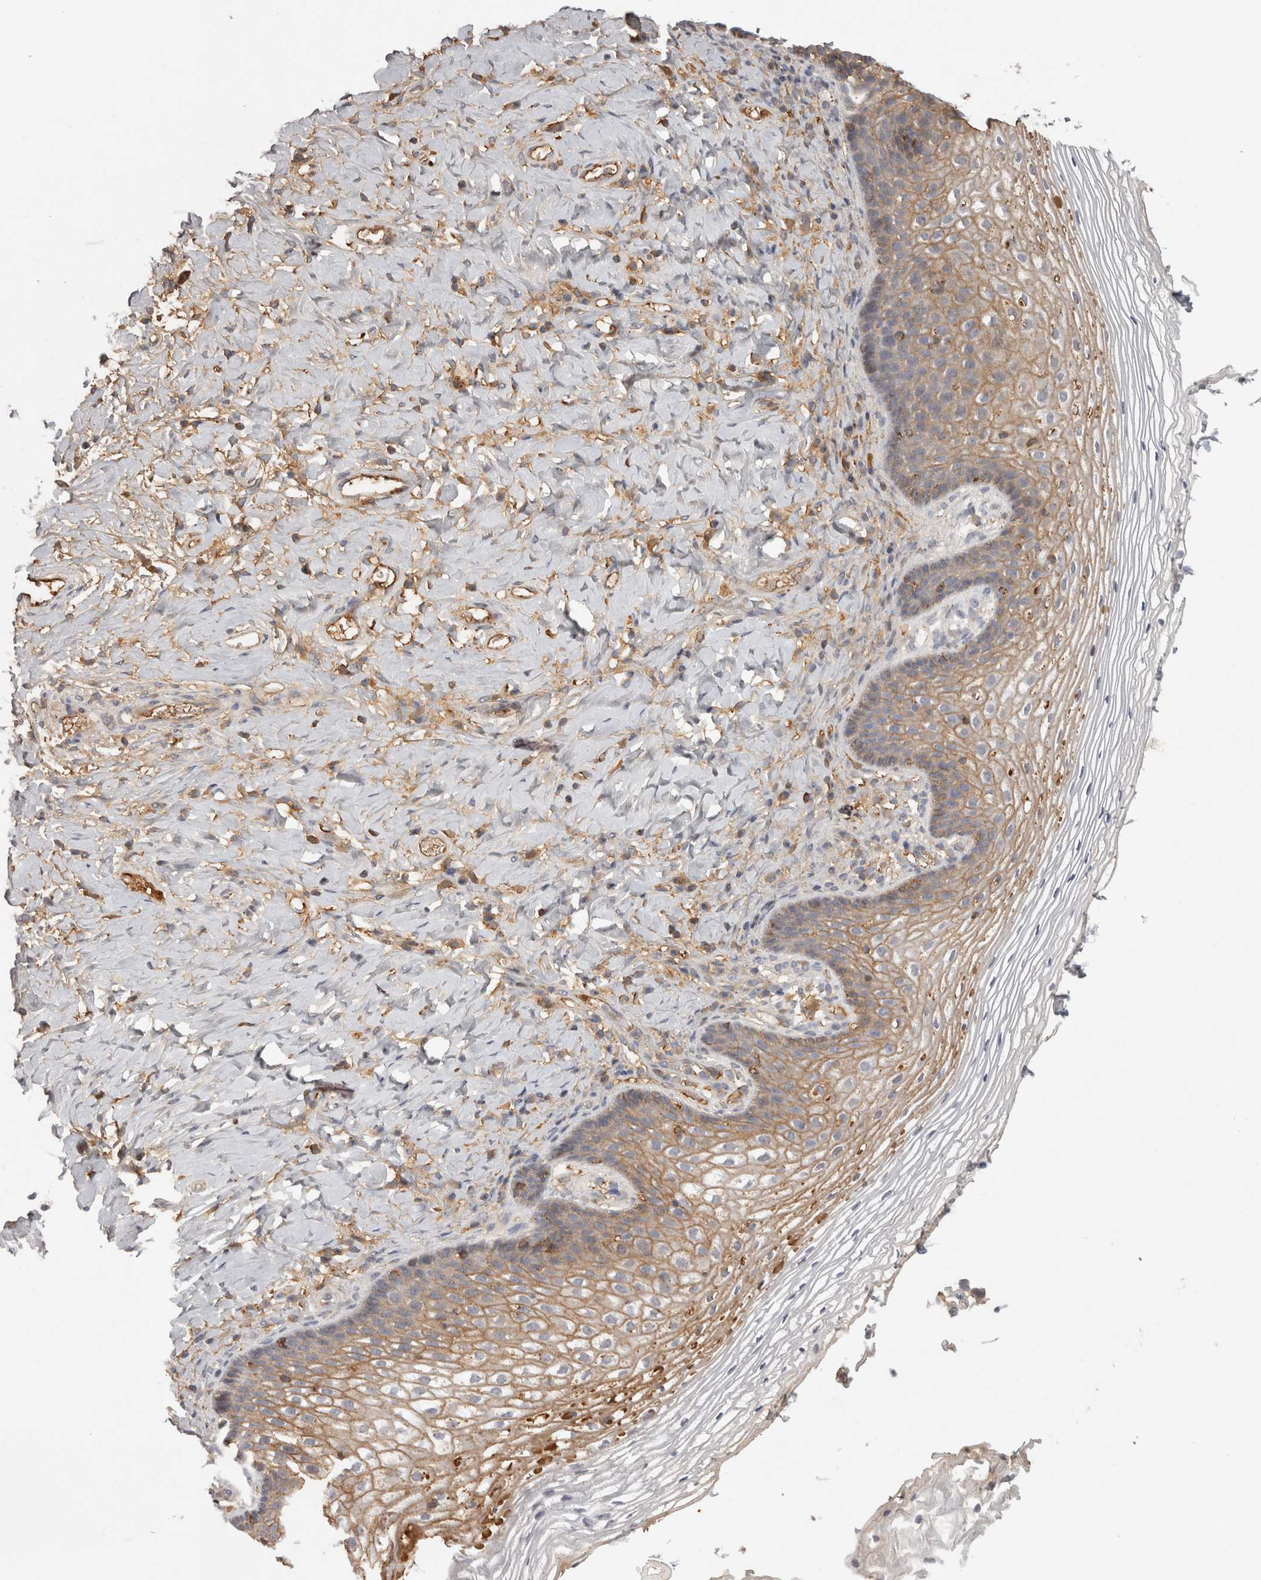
{"staining": {"intensity": "moderate", "quantity": "25%-75%", "location": "cytoplasmic/membranous"}, "tissue": "vagina", "cell_type": "Squamous epithelial cells", "image_type": "normal", "snomed": [{"axis": "morphology", "description": "Normal tissue, NOS"}, {"axis": "topography", "description": "Vagina"}], "caption": "Human vagina stained with a brown dye reveals moderate cytoplasmic/membranous positive expression in approximately 25%-75% of squamous epithelial cells.", "gene": "SAA4", "patient": {"sex": "female", "age": 60}}